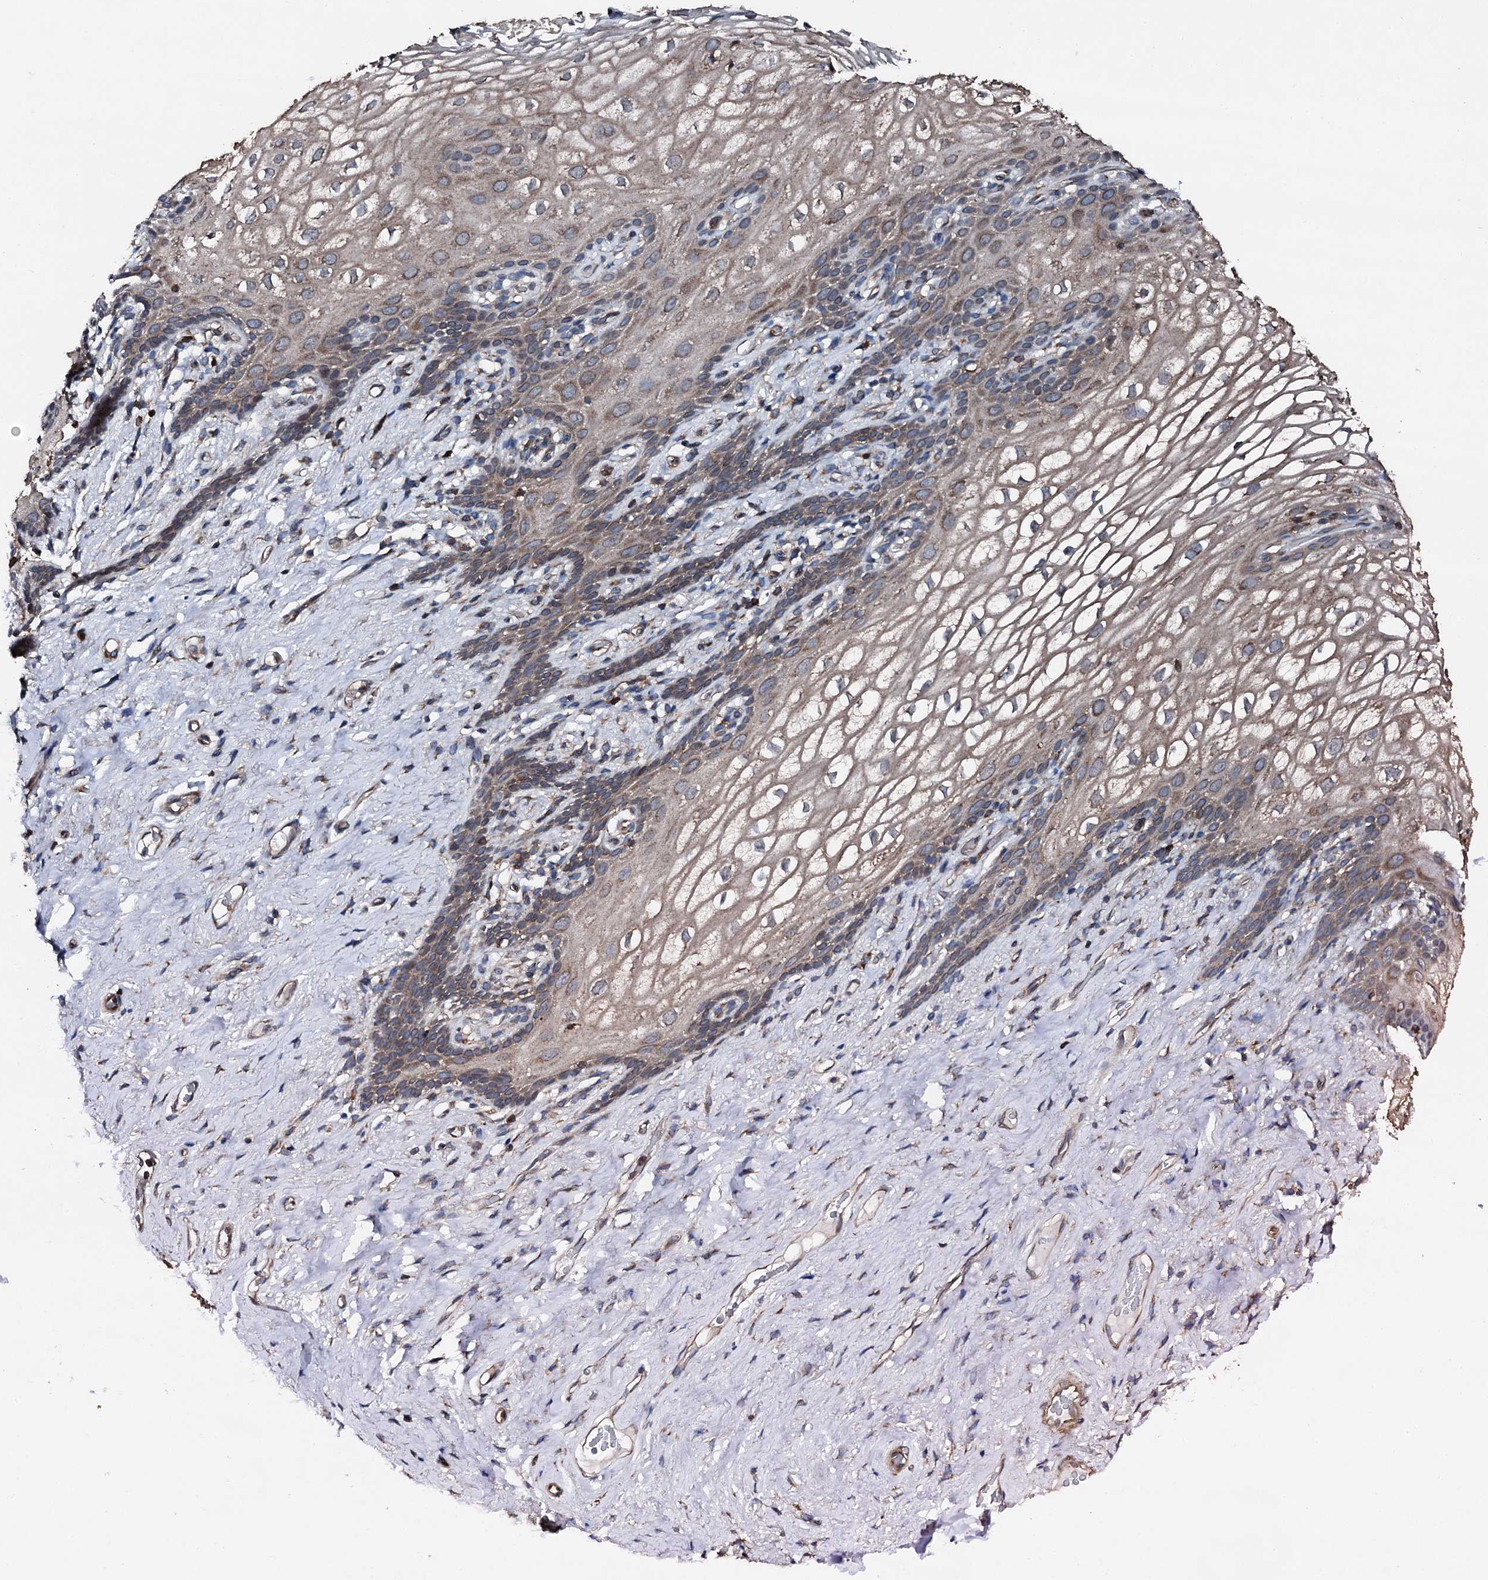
{"staining": {"intensity": "weak", "quantity": ">75%", "location": "cytoplasmic/membranous"}, "tissue": "vagina", "cell_type": "Squamous epithelial cells", "image_type": "normal", "snomed": [{"axis": "morphology", "description": "Normal tissue, NOS"}, {"axis": "topography", "description": "Vagina"}, {"axis": "topography", "description": "Peripheral nerve tissue"}], "caption": "Immunohistochemistry (IHC) of normal vagina shows low levels of weak cytoplasmic/membranous positivity in about >75% of squamous epithelial cells.", "gene": "EDC4", "patient": {"sex": "female", "age": 71}}